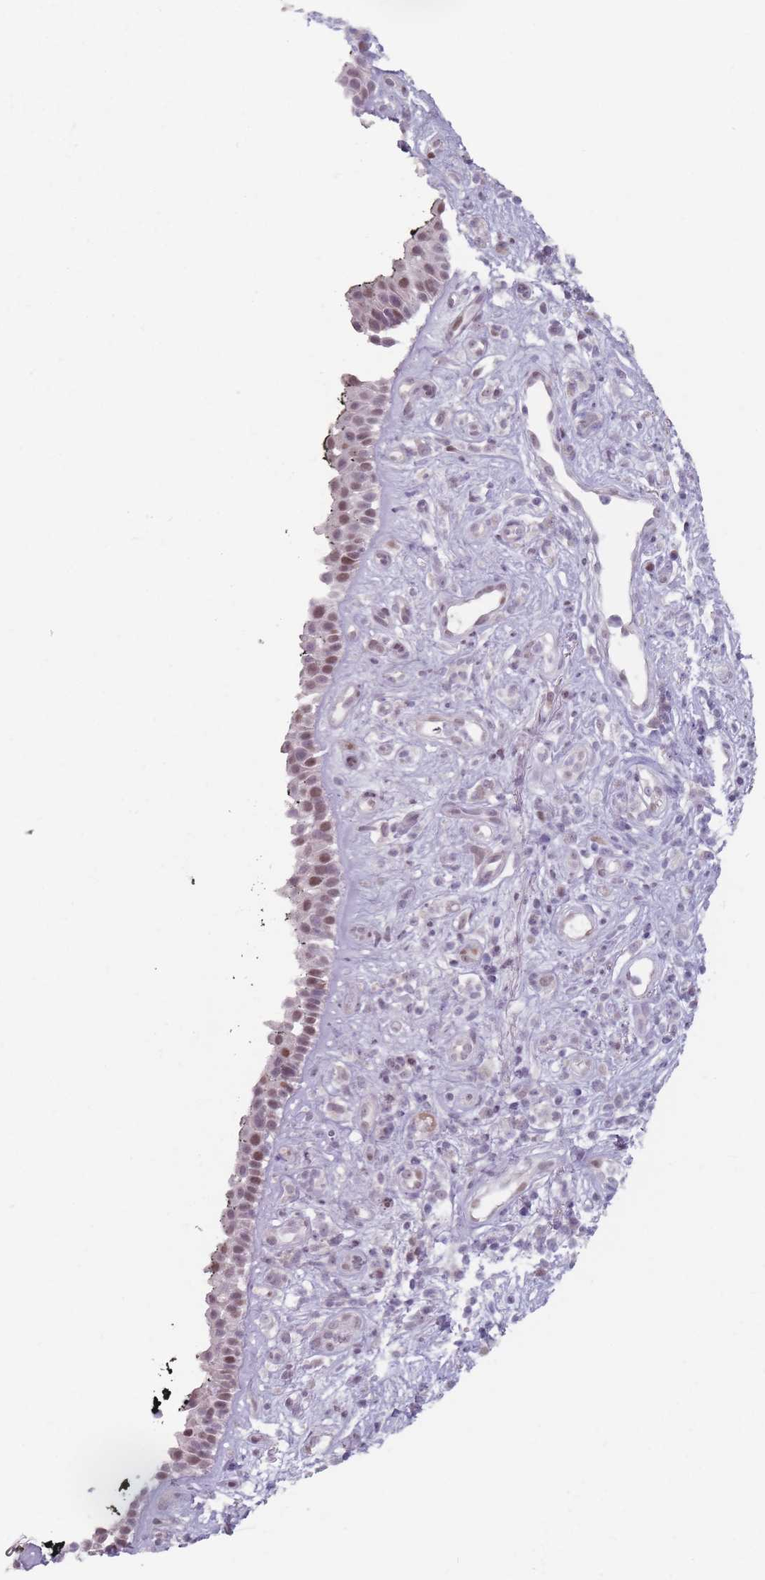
{"staining": {"intensity": "moderate", "quantity": ">75%", "location": "nuclear"}, "tissue": "nasopharynx", "cell_type": "Respiratory epithelial cells", "image_type": "normal", "snomed": [{"axis": "morphology", "description": "Normal tissue, NOS"}, {"axis": "morphology", "description": "Squamous cell carcinoma, NOS"}, {"axis": "topography", "description": "Nasopharynx"}, {"axis": "topography", "description": "Head-Neck"}], "caption": "A medium amount of moderate nuclear staining is identified in about >75% of respiratory epithelial cells in unremarkable nasopharynx. Ihc stains the protein of interest in brown and the nuclei are stained blue.", "gene": "SH3BGRL2", "patient": {"sex": "male", "age": 85}}